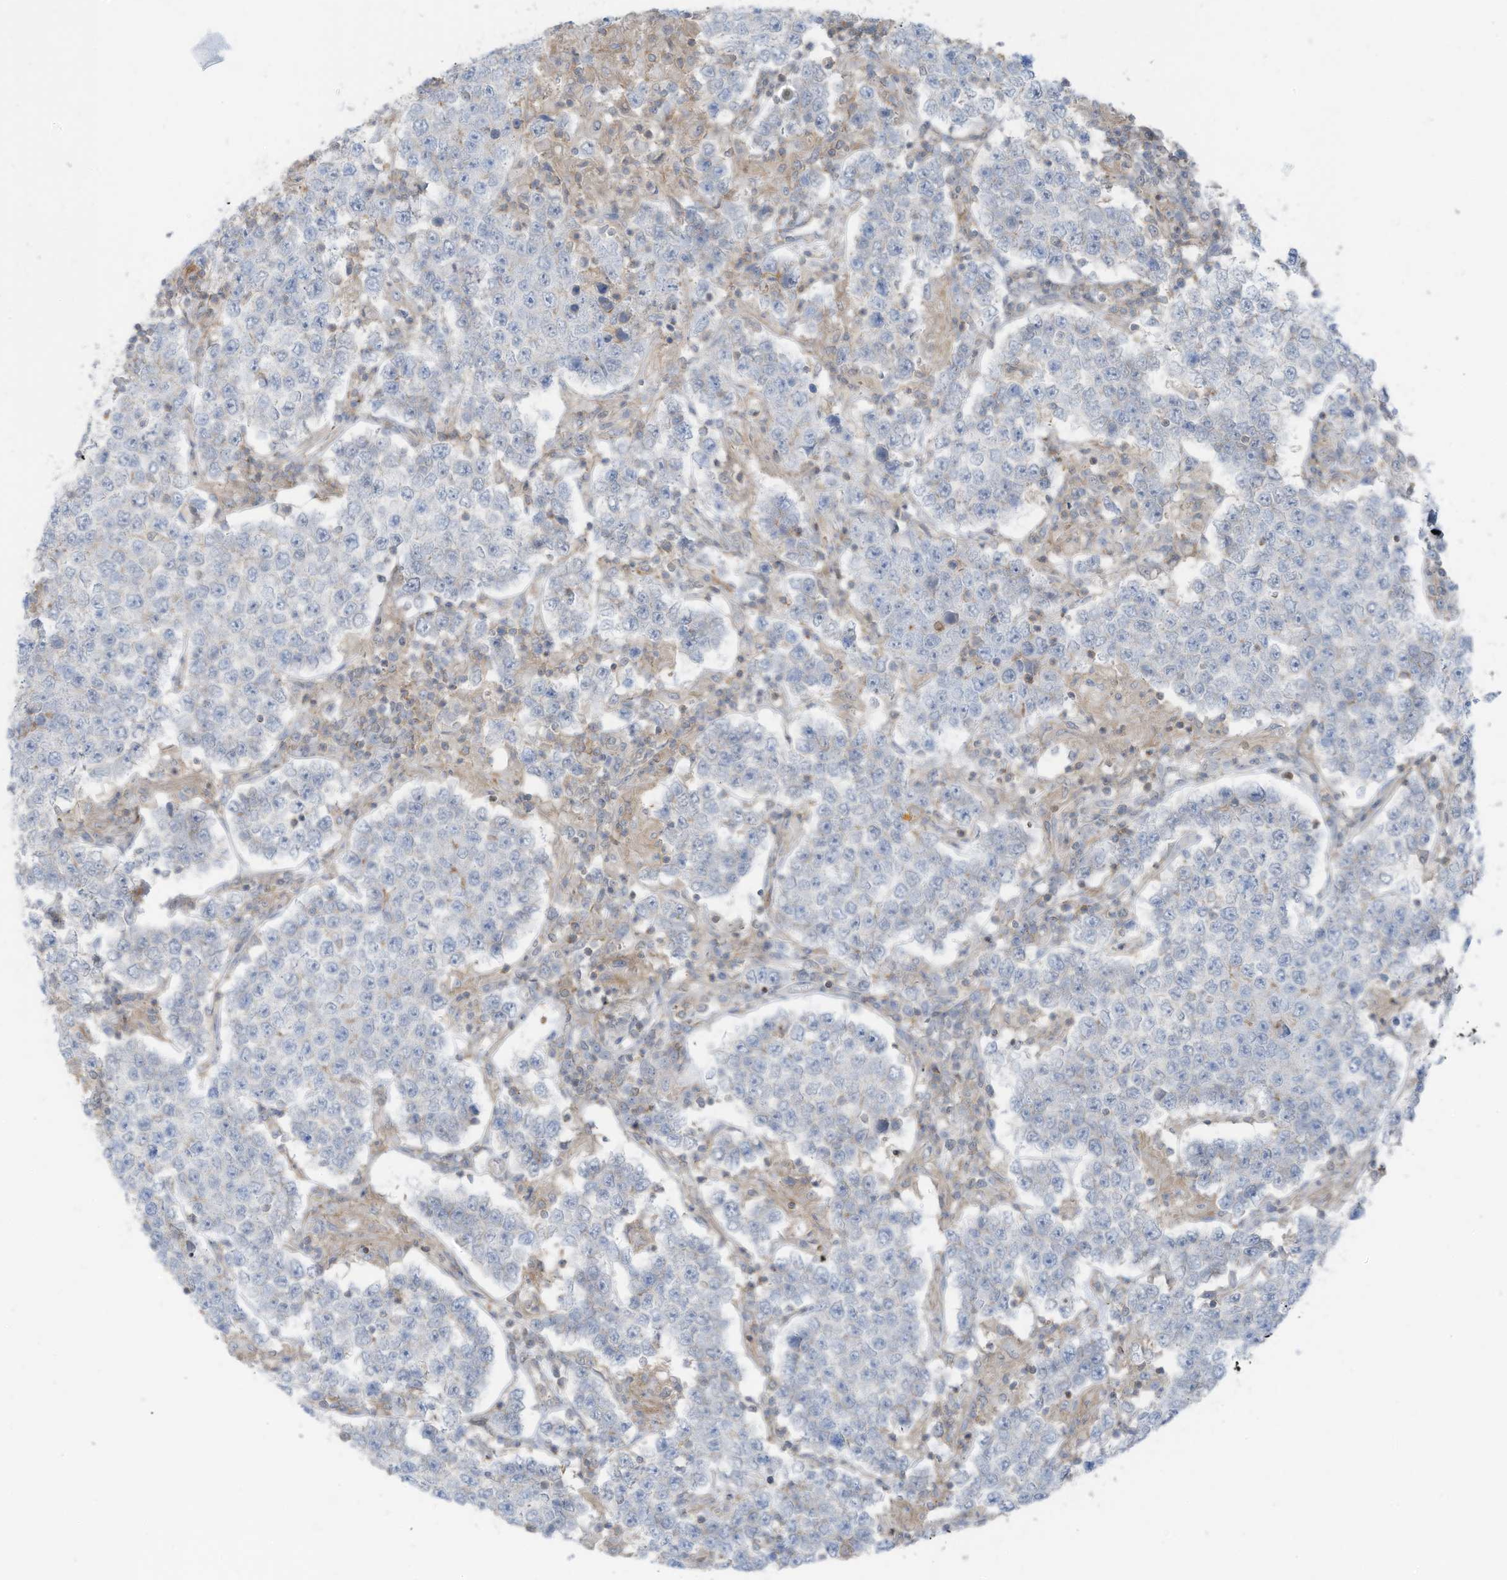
{"staining": {"intensity": "negative", "quantity": "none", "location": "none"}, "tissue": "testis cancer", "cell_type": "Tumor cells", "image_type": "cancer", "snomed": [{"axis": "morphology", "description": "Normal tissue, NOS"}, {"axis": "morphology", "description": "Urothelial carcinoma, High grade"}, {"axis": "morphology", "description": "Seminoma, NOS"}, {"axis": "morphology", "description": "Carcinoma, Embryonal, NOS"}, {"axis": "topography", "description": "Urinary bladder"}, {"axis": "topography", "description": "Testis"}], "caption": "Immunohistochemistry histopathology image of neoplastic tissue: human testis high-grade urothelial carcinoma stained with DAB (3,3'-diaminobenzidine) shows no significant protein expression in tumor cells.", "gene": "ZNF846", "patient": {"sex": "male", "age": 41}}